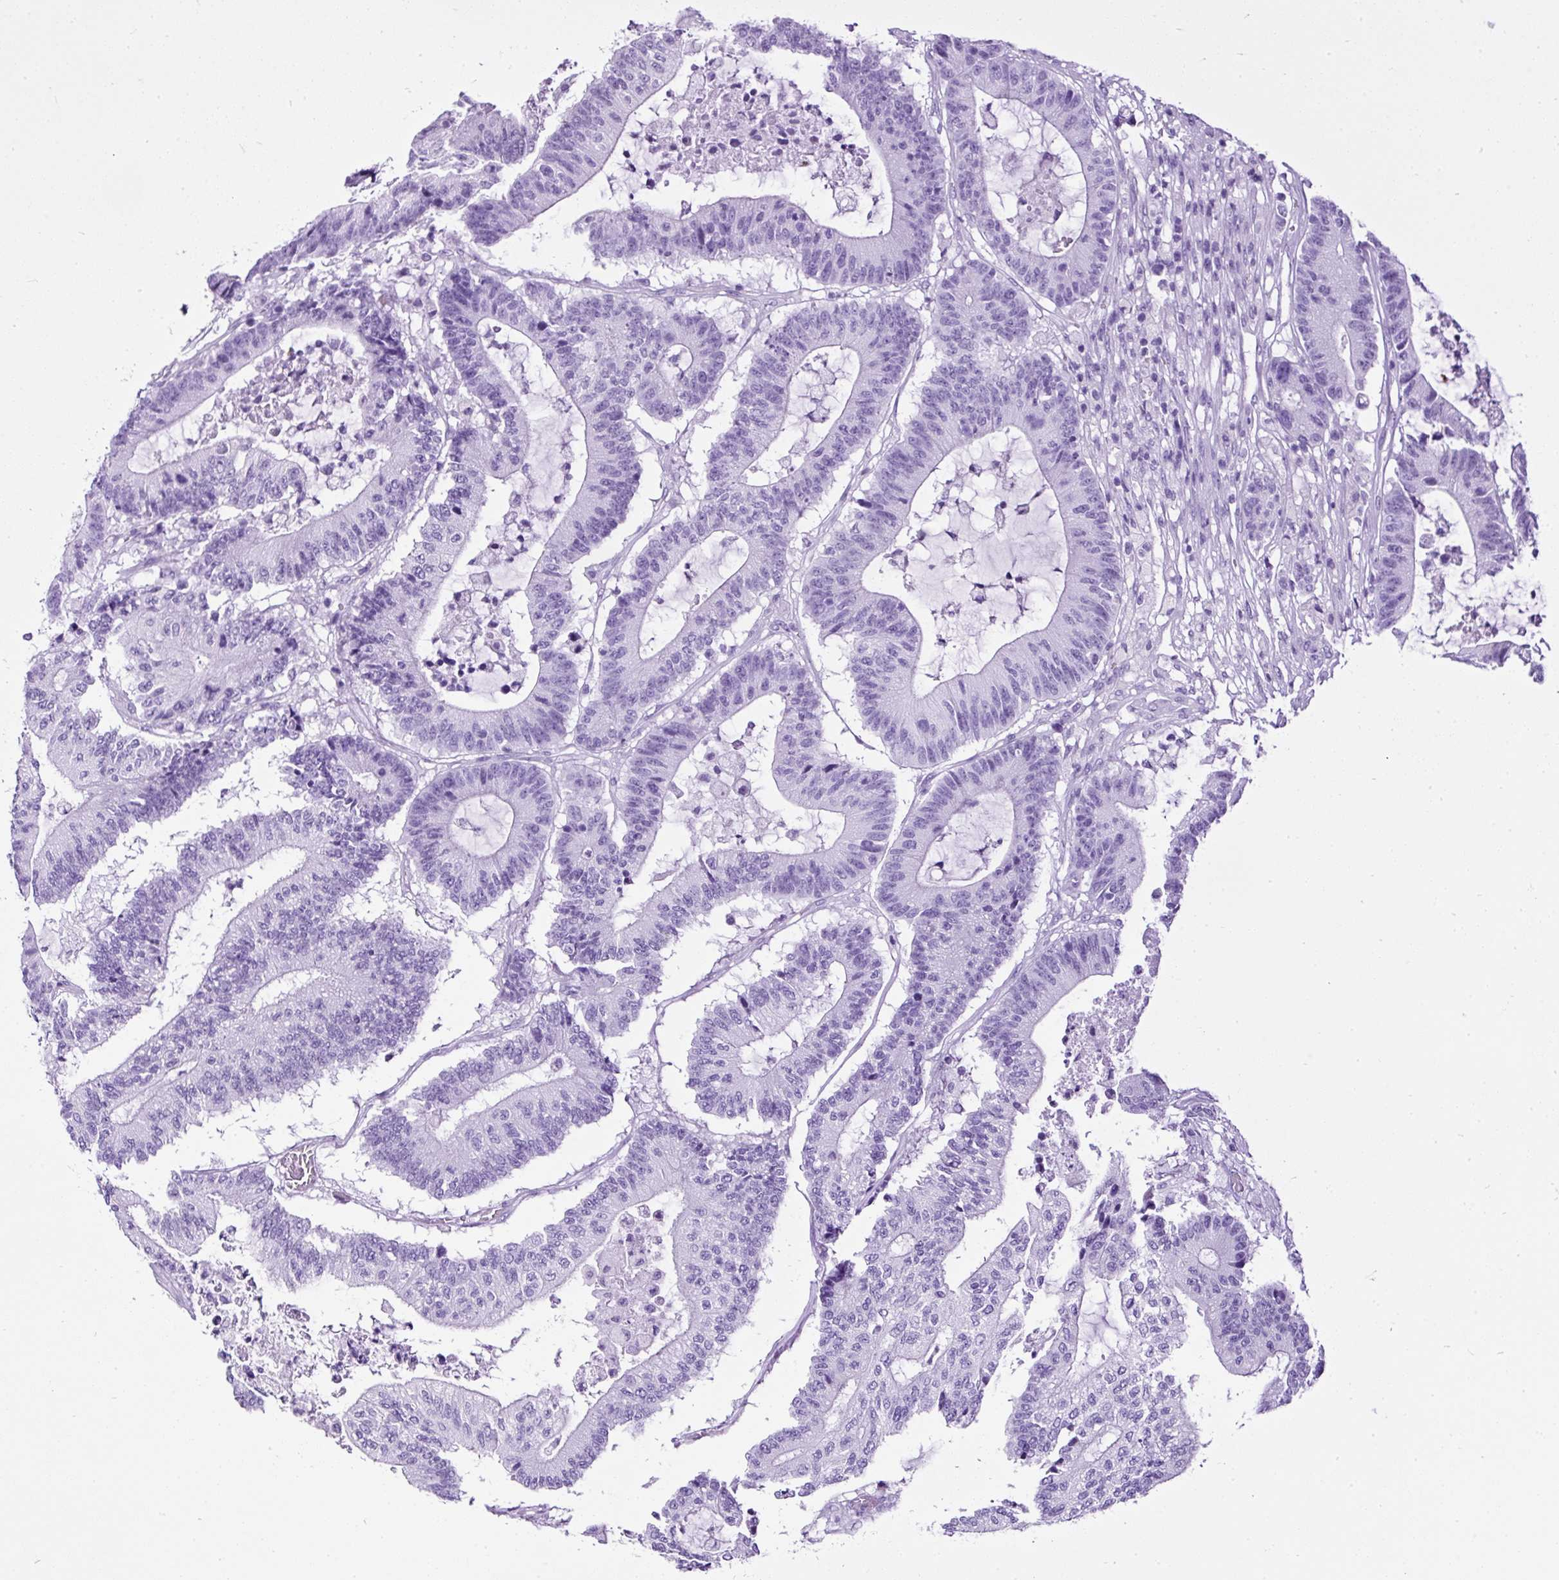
{"staining": {"intensity": "negative", "quantity": "none", "location": "none"}, "tissue": "colorectal cancer", "cell_type": "Tumor cells", "image_type": "cancer", "snomed": [{"axis": "morphology", "description": "Adenocarcinoma, NOS"}, {"axis": "topography", "description": "Colon"}], "caption": "Tumor cells are negative for protein expression in human colorectal cancer (adenocarcinoma).", "gene": "NTS", "patient": {"sex": "female", "age": 84}}